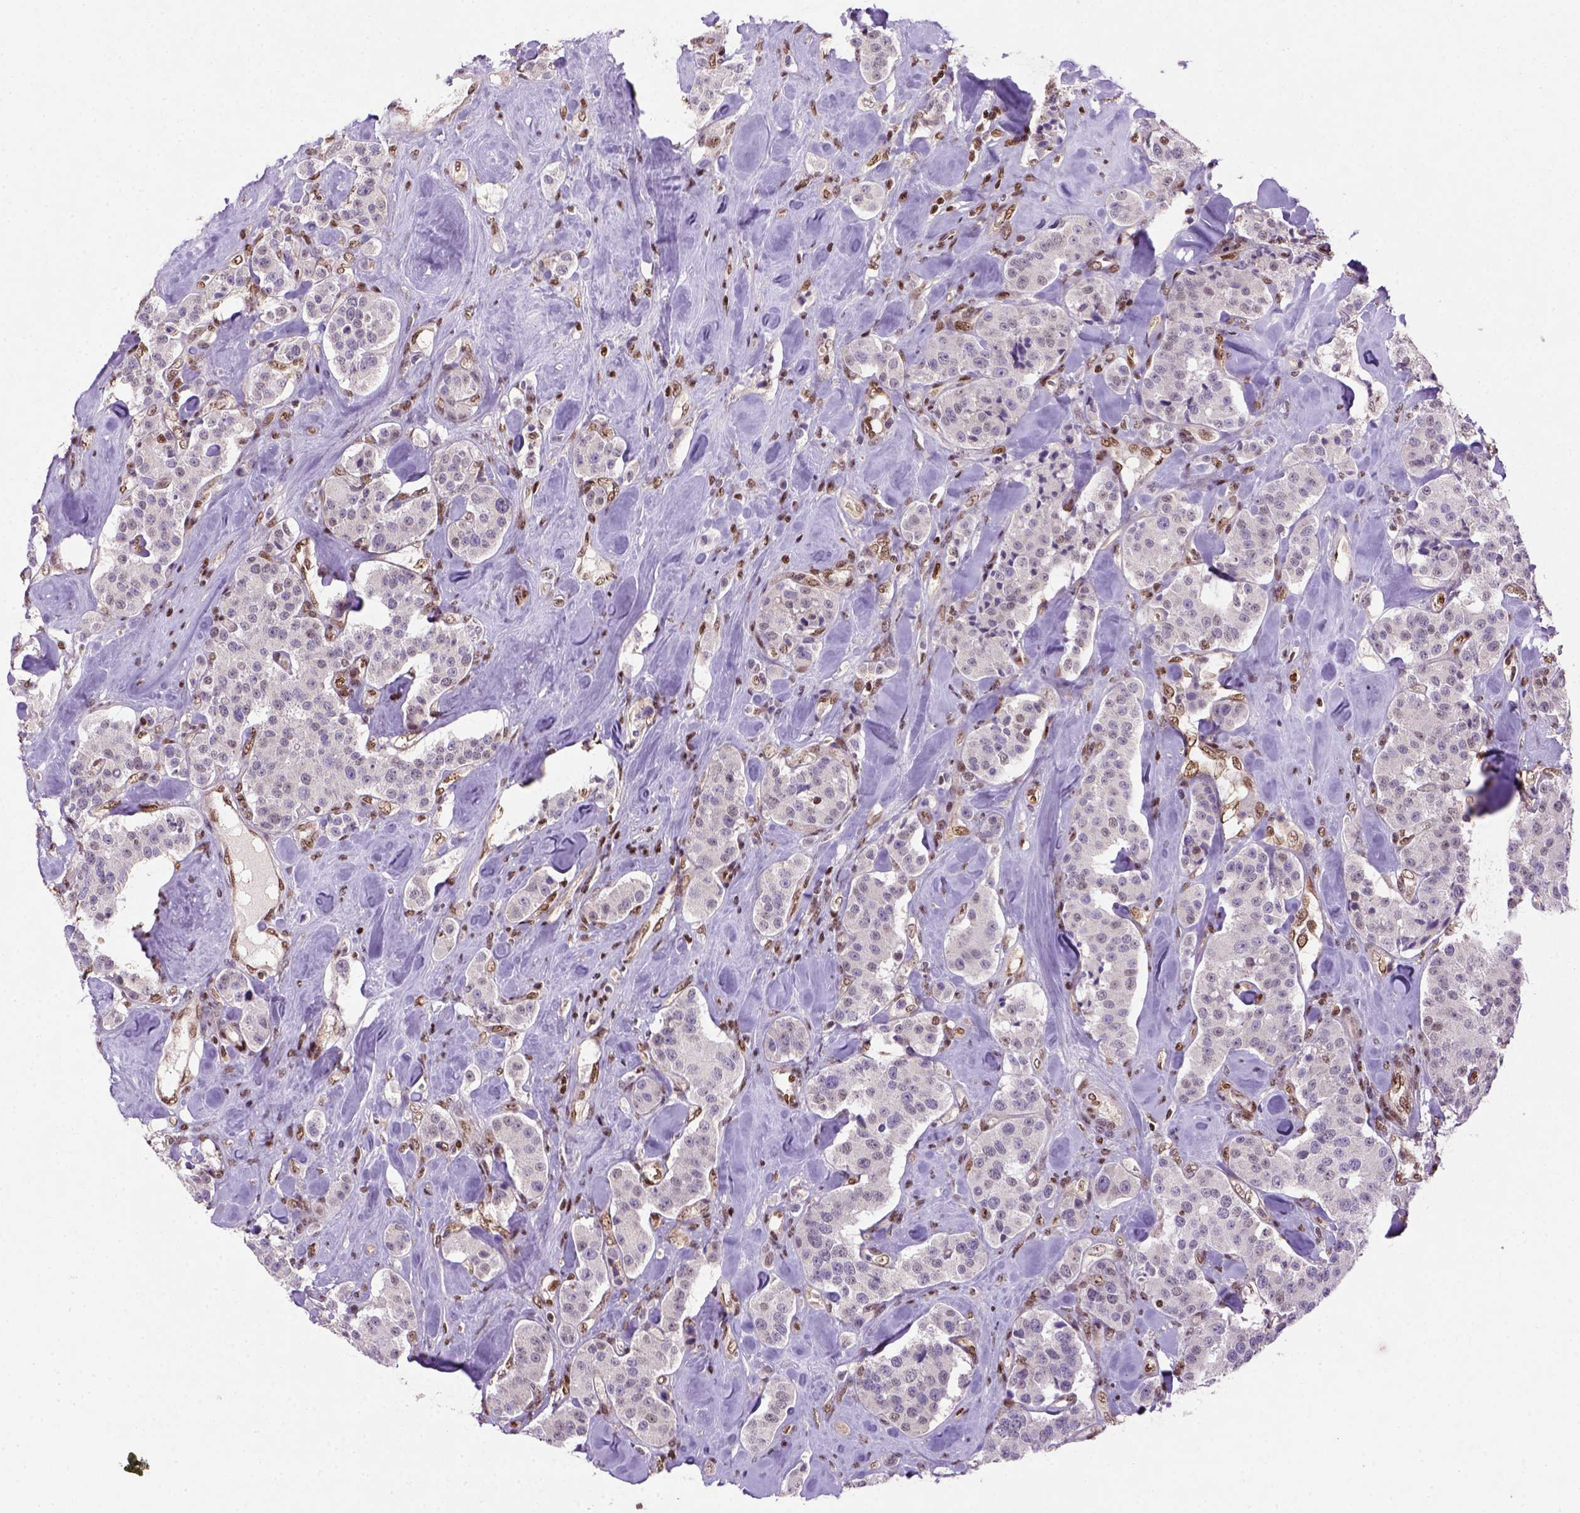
{"staining": {"intensity": "negative", "quantity": "none", "location": "none"}, "tissue": "carcinoid", "cell_type": "Tumor cells", "image_type": "cancer", "snomed": [{"axis": "morphology", "description": "Carcinoid, malignant, NOS"}, {"axis": "topography", "description": "Pancreas"}], "caption": "Tumor cells show no significant positivity in malignant carcinoid.", "gene": "MGMT", "patient": {"sex": "male", "age": 41}}